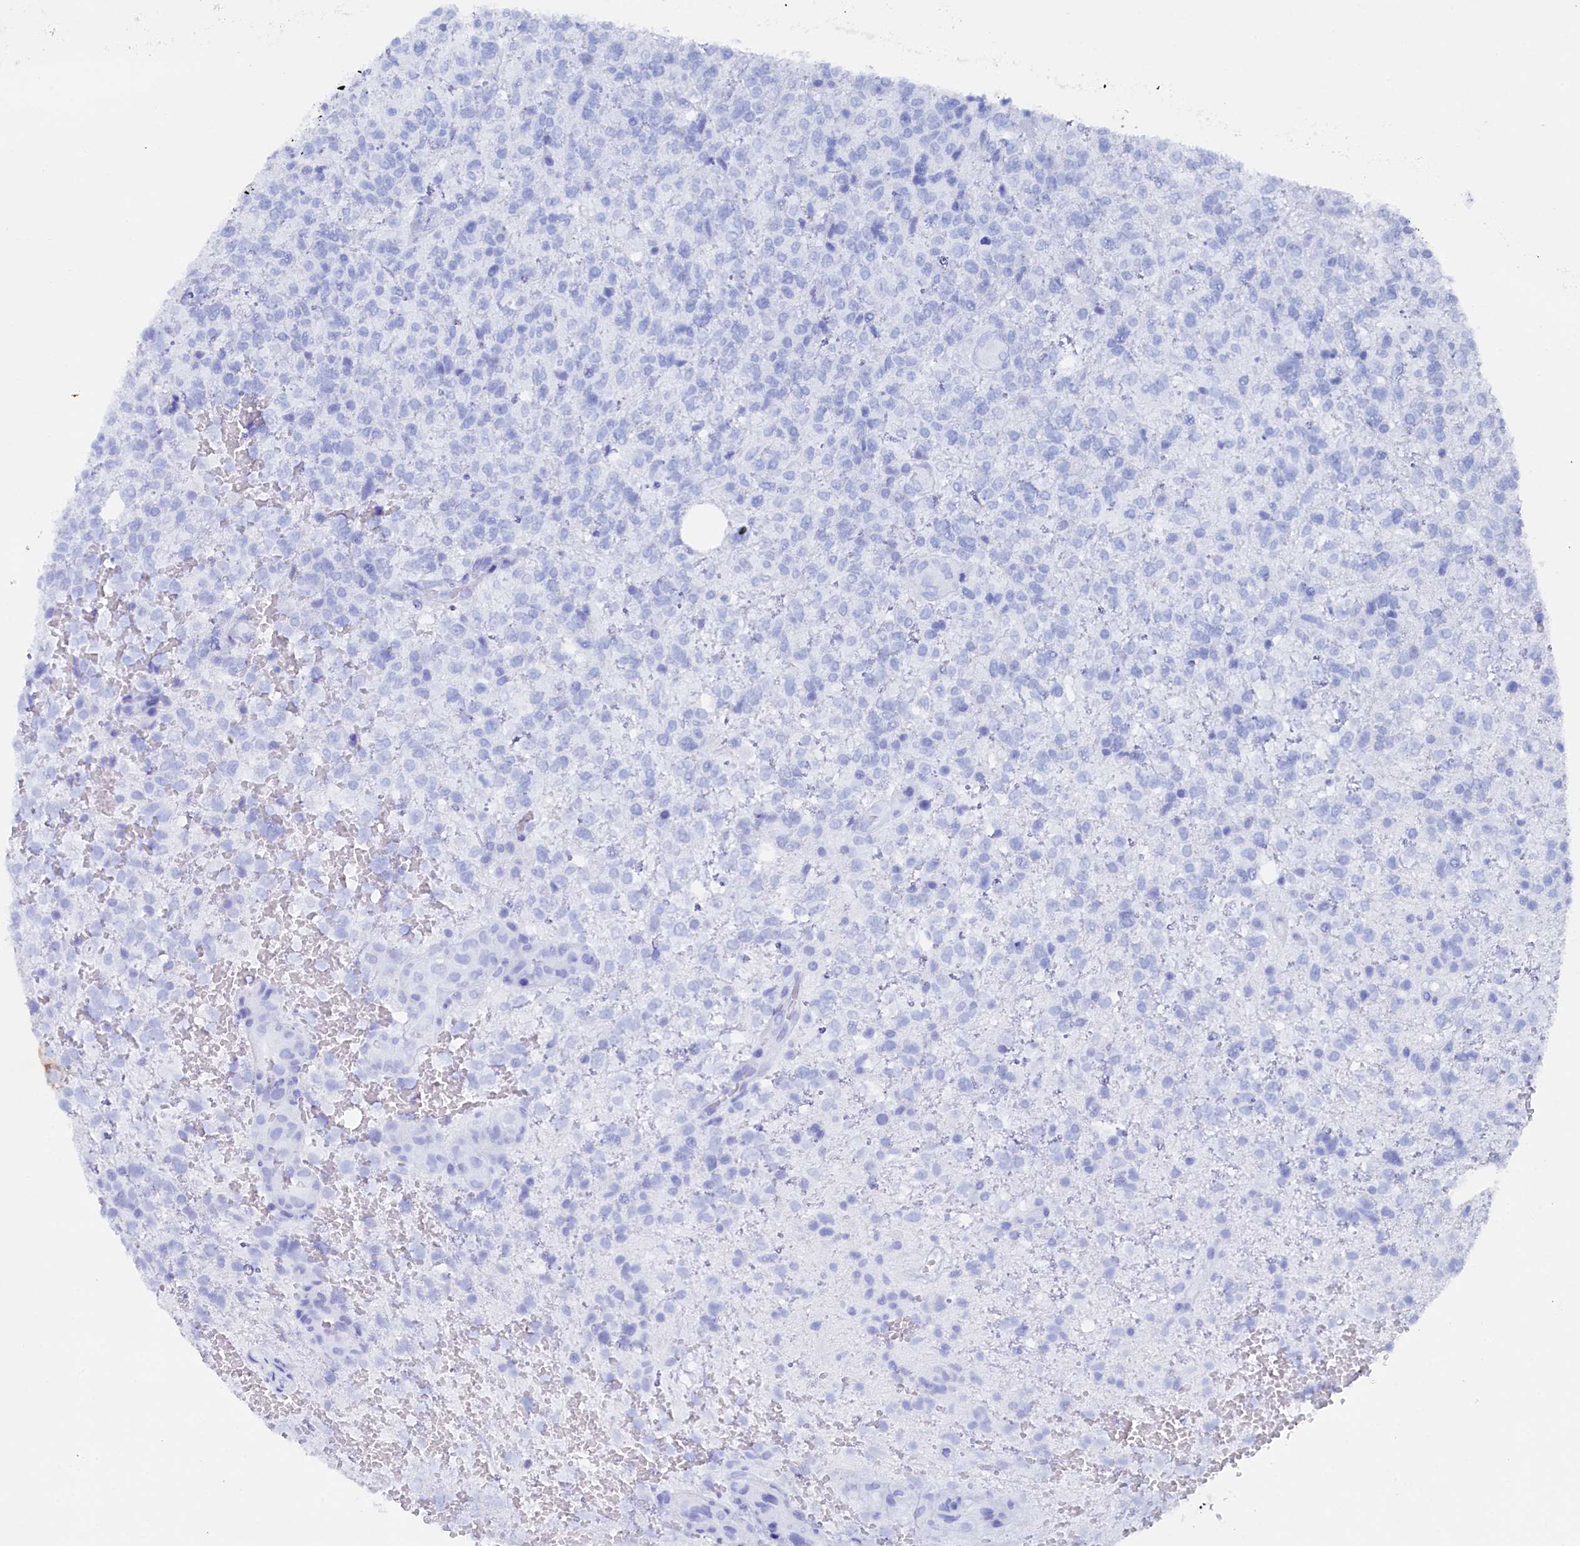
{"staining": {"intensity": "moderate", "quantity": "<25%", "location": "nuclear"}, "tissue": "glioma", "cell_type": "Tumor cells", "image_type": "cancer", "snomed": [{"axis": "morphology", "description": "Glioma, malignant, High grade"}, {"axis": "topography", "description": "Brain"}], "caption": "High-power microscopy captured an immunohistochemistry histopathology image of glioma, revealing moderate nuclear staining in approximately <25% of tumor cells. Immunohistochemistry stains the protein in brown and the nuclei are stained blue.", "gene": "TIGD4", "patient": {"sex": "male", "age": 56}}